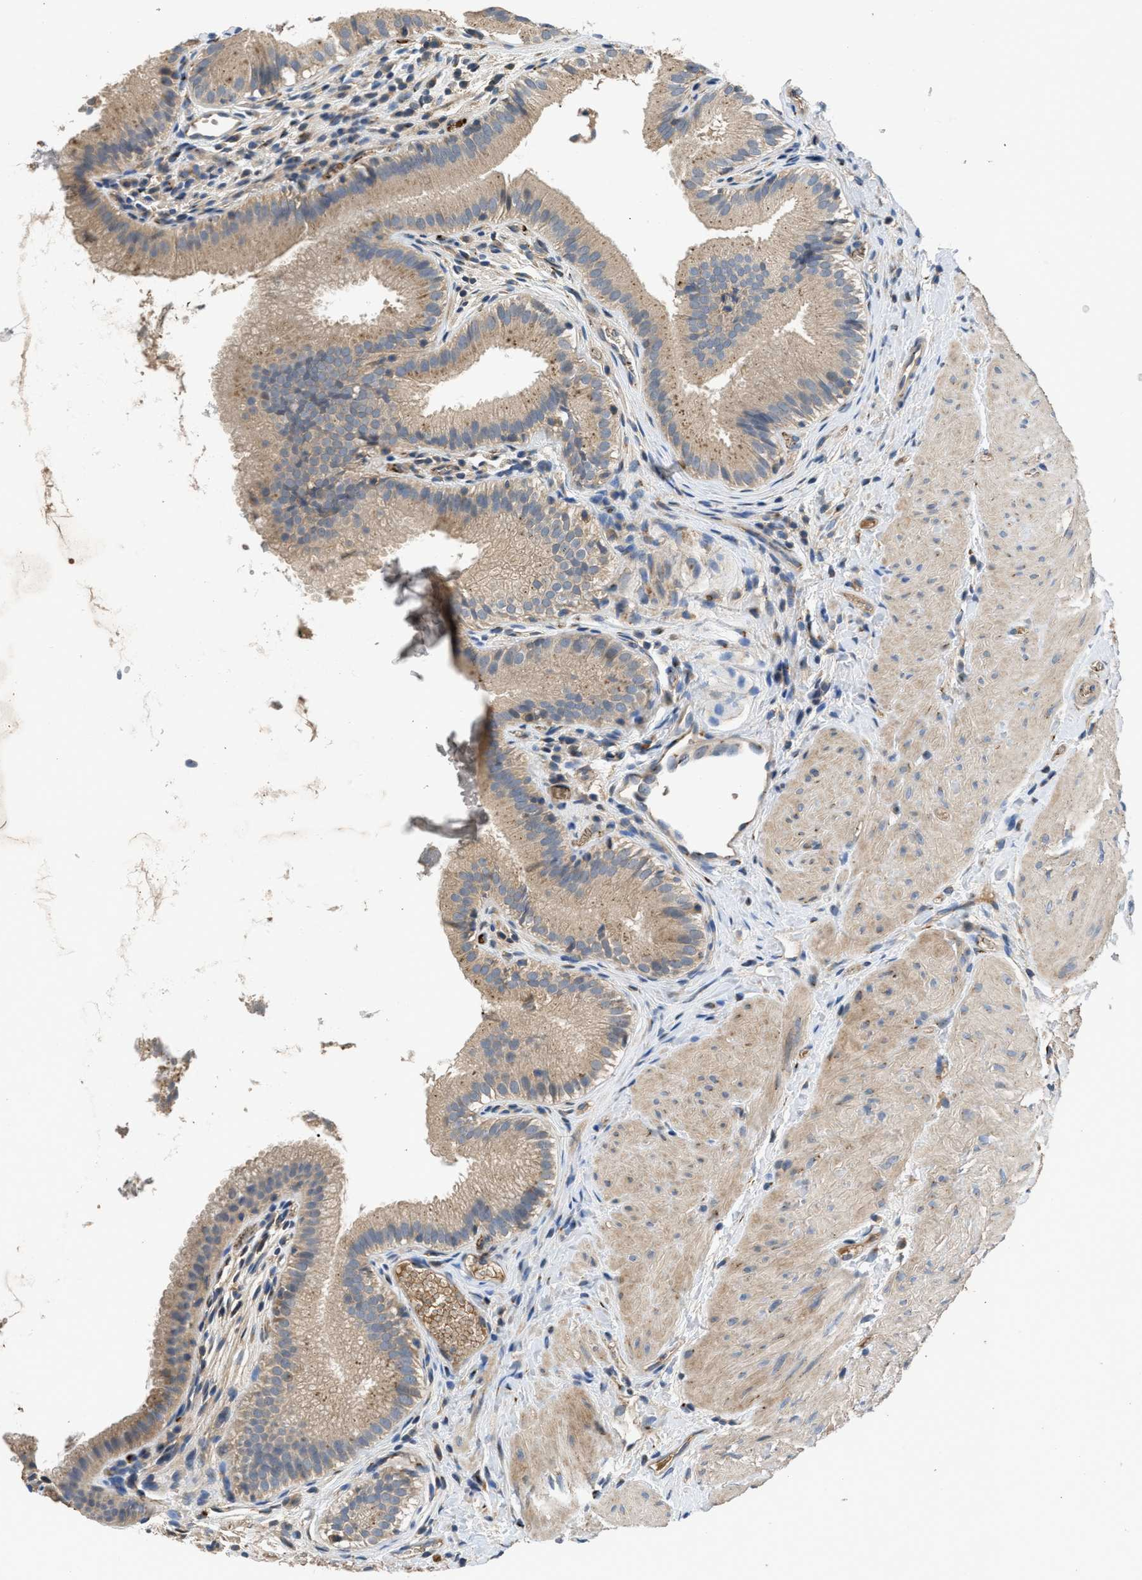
{"staining": {"intensity": "moderate", "quantity": ">75%", "location": "cytoplasmic/membranous"}, "tissue": "gallbladder", "cell_type": "Glandular cells", "image_type": "normal", "snomed": [{"axis": "morphology", "description": "Normal tissue, NOS"}, {"axis": "topography", "description": "Gallbladder"}], "caption": "Immunohistochemistry (DAB) staining of normal human gallbladder exhibits moderate cytoplasmic/membranous protein positivity in approximately >75% of glandular cells. Nuclei are stained in blue.", "gene": "SIK2", "patient": {"sex": "female", "age": 26}}